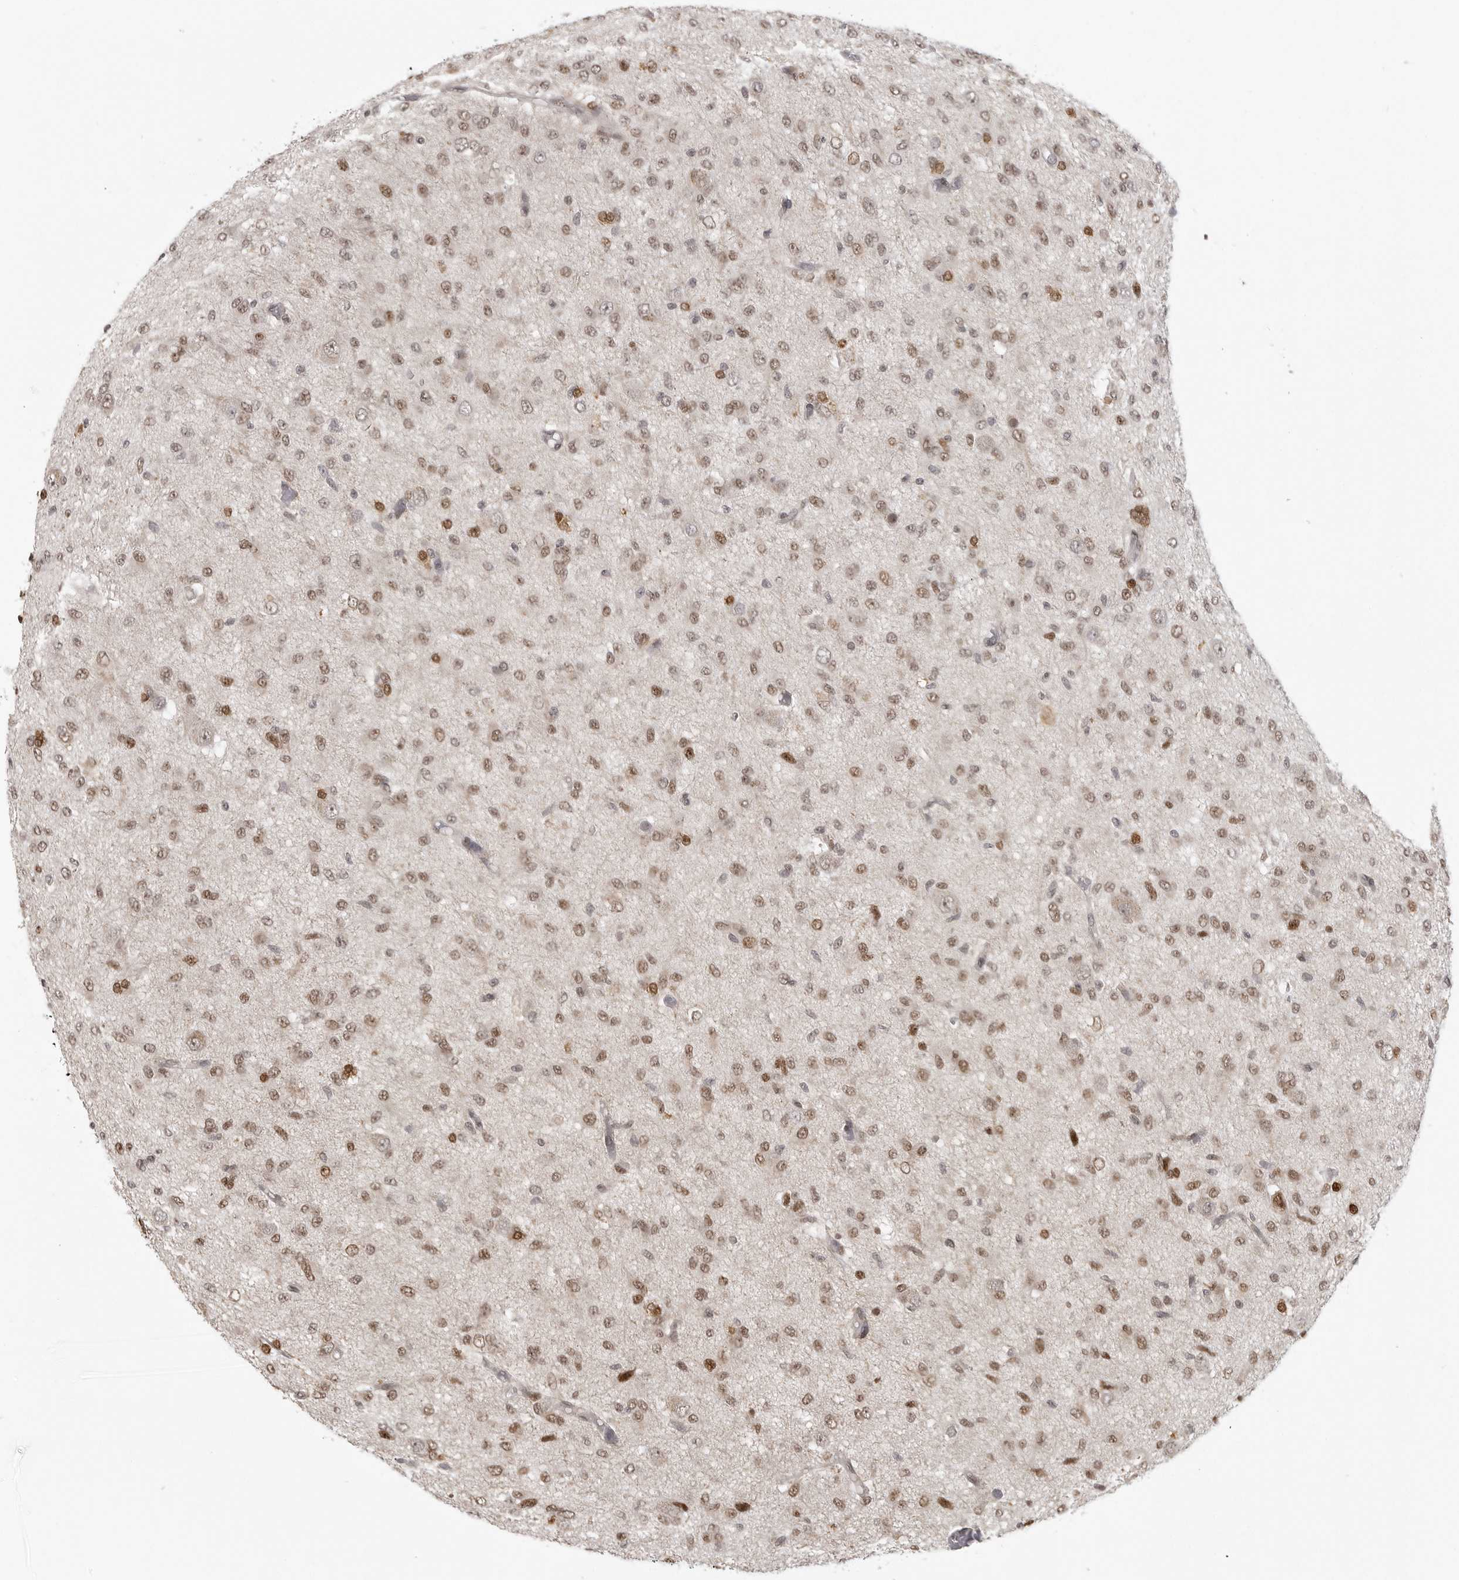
{"staining": {"intensity": "moderate", "quantity": ">75%", "location": "nuclear"}, "tissue": "glioma", "cell_type": "Tumor cells", "image_type": "cancer", "snomed": [{"axis": "morphology", "description": "Glioma, malignant, High grade"}, {"axis": "topography", "description": "Brain"}], "caption": "Immunohistochemistry staining of malignant glioma (high-grade), which reveals medium levels of moderate nuclear staining in approximately >75% of tumor cells indicating moderate nuclear protein positivity. The staining was performed using DAB (3,3'-diaminobenzidine) (brown) for protein detection and nuclei were counterstained in hematoxylin (blue).", "gene": "ISG20L2", "patient": {"sex": "female", "age": 59}}